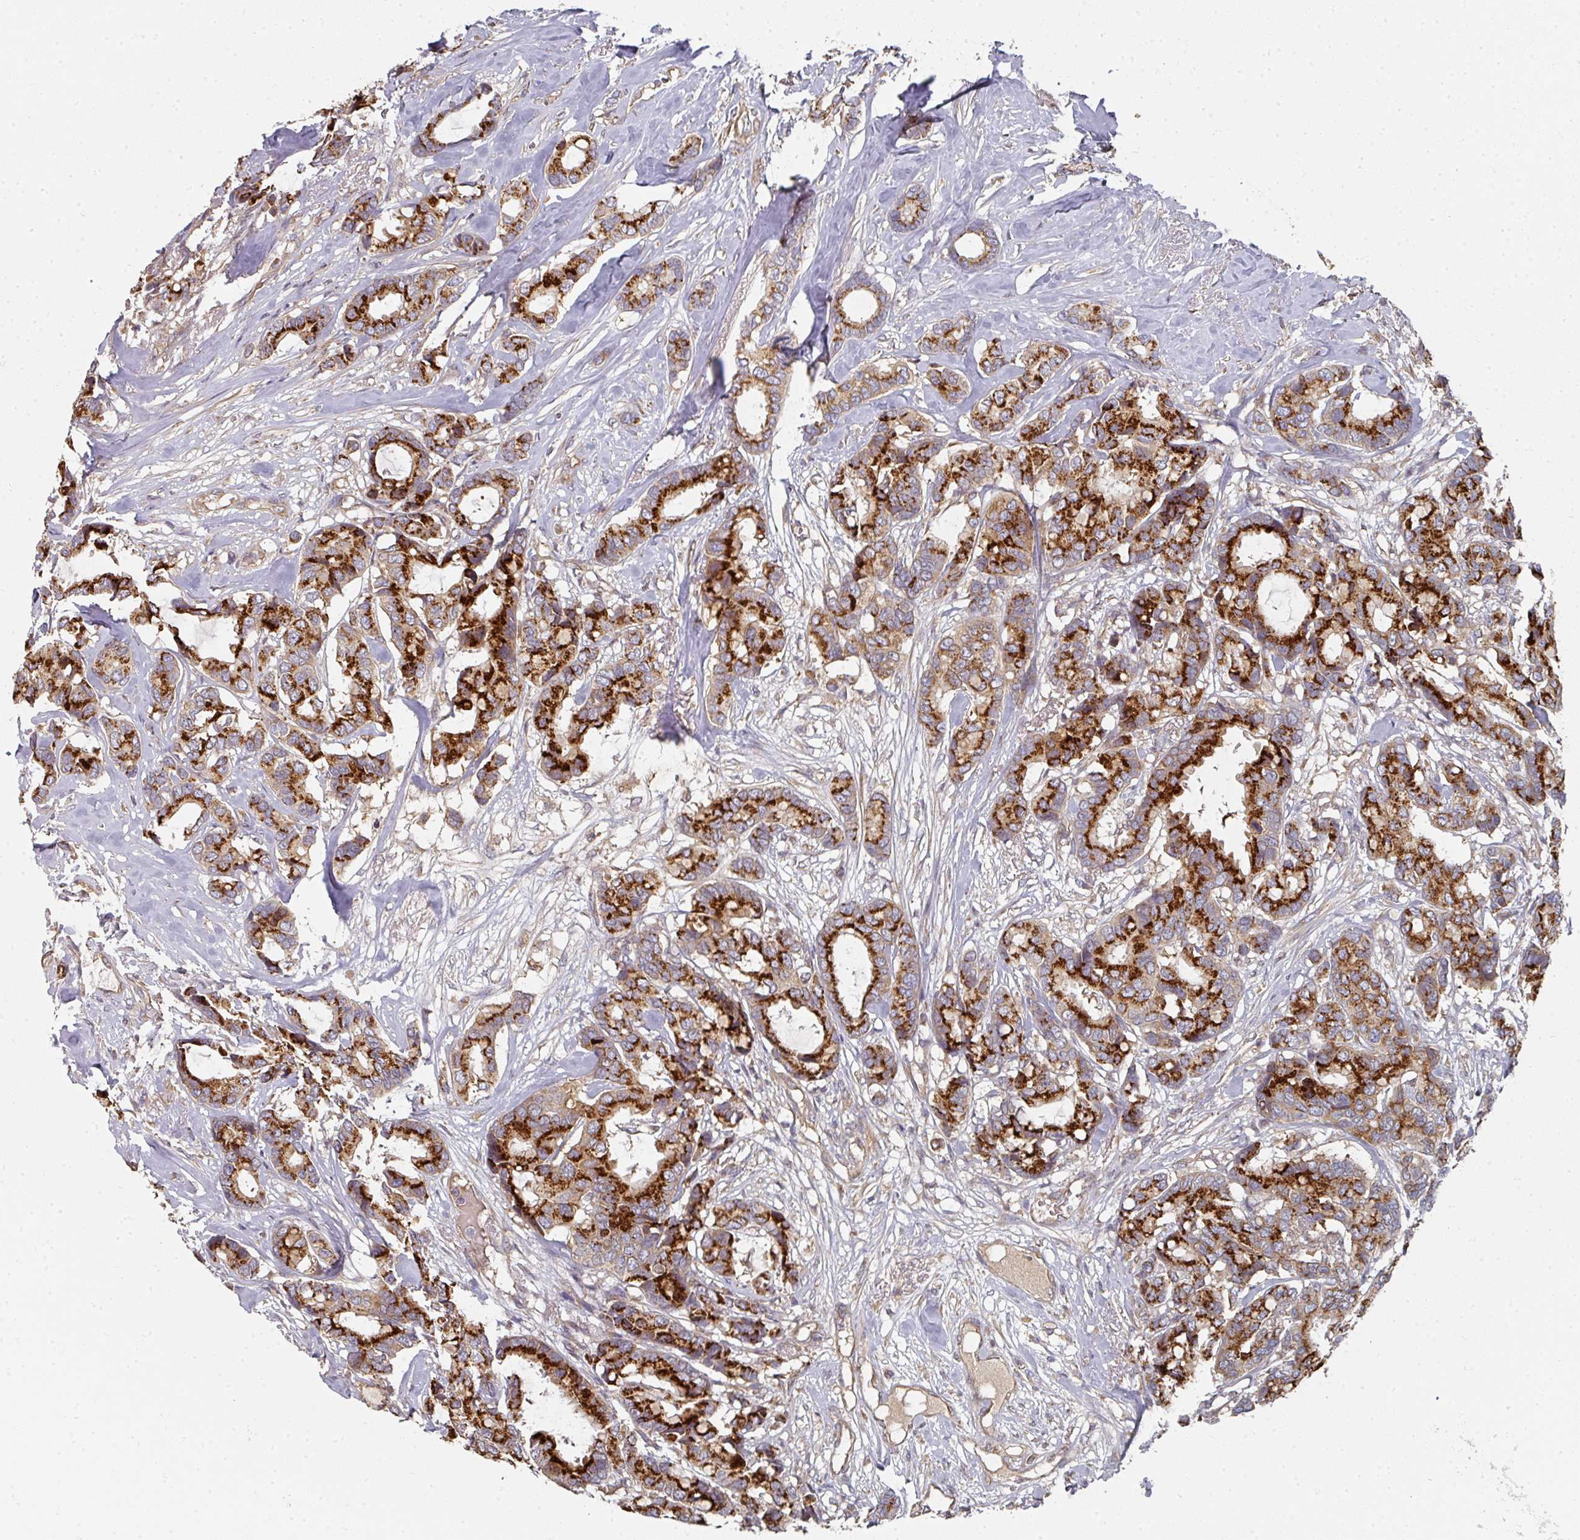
{"staining": {"intensity": "strong", "quantity": ">75%", "location": "cytoplasmic/membranous"}, "tissue": "breast cancer", "cell_type": "Tumor cells", "image_type": "cancer", "snomed": [{"axis": "morphology", "description": "Duct carcinoma"}, {"axis": "topography", "description": "Breast"}], "caption": "Protein expression analysis of breast infiltrating ductal carcinoma demonstrates strong cytoplasmic/membranous positivity in approximately >75% of tumor cells.", "gene": "EDEM2", "patient": {"sex": "female", "age": 87}}